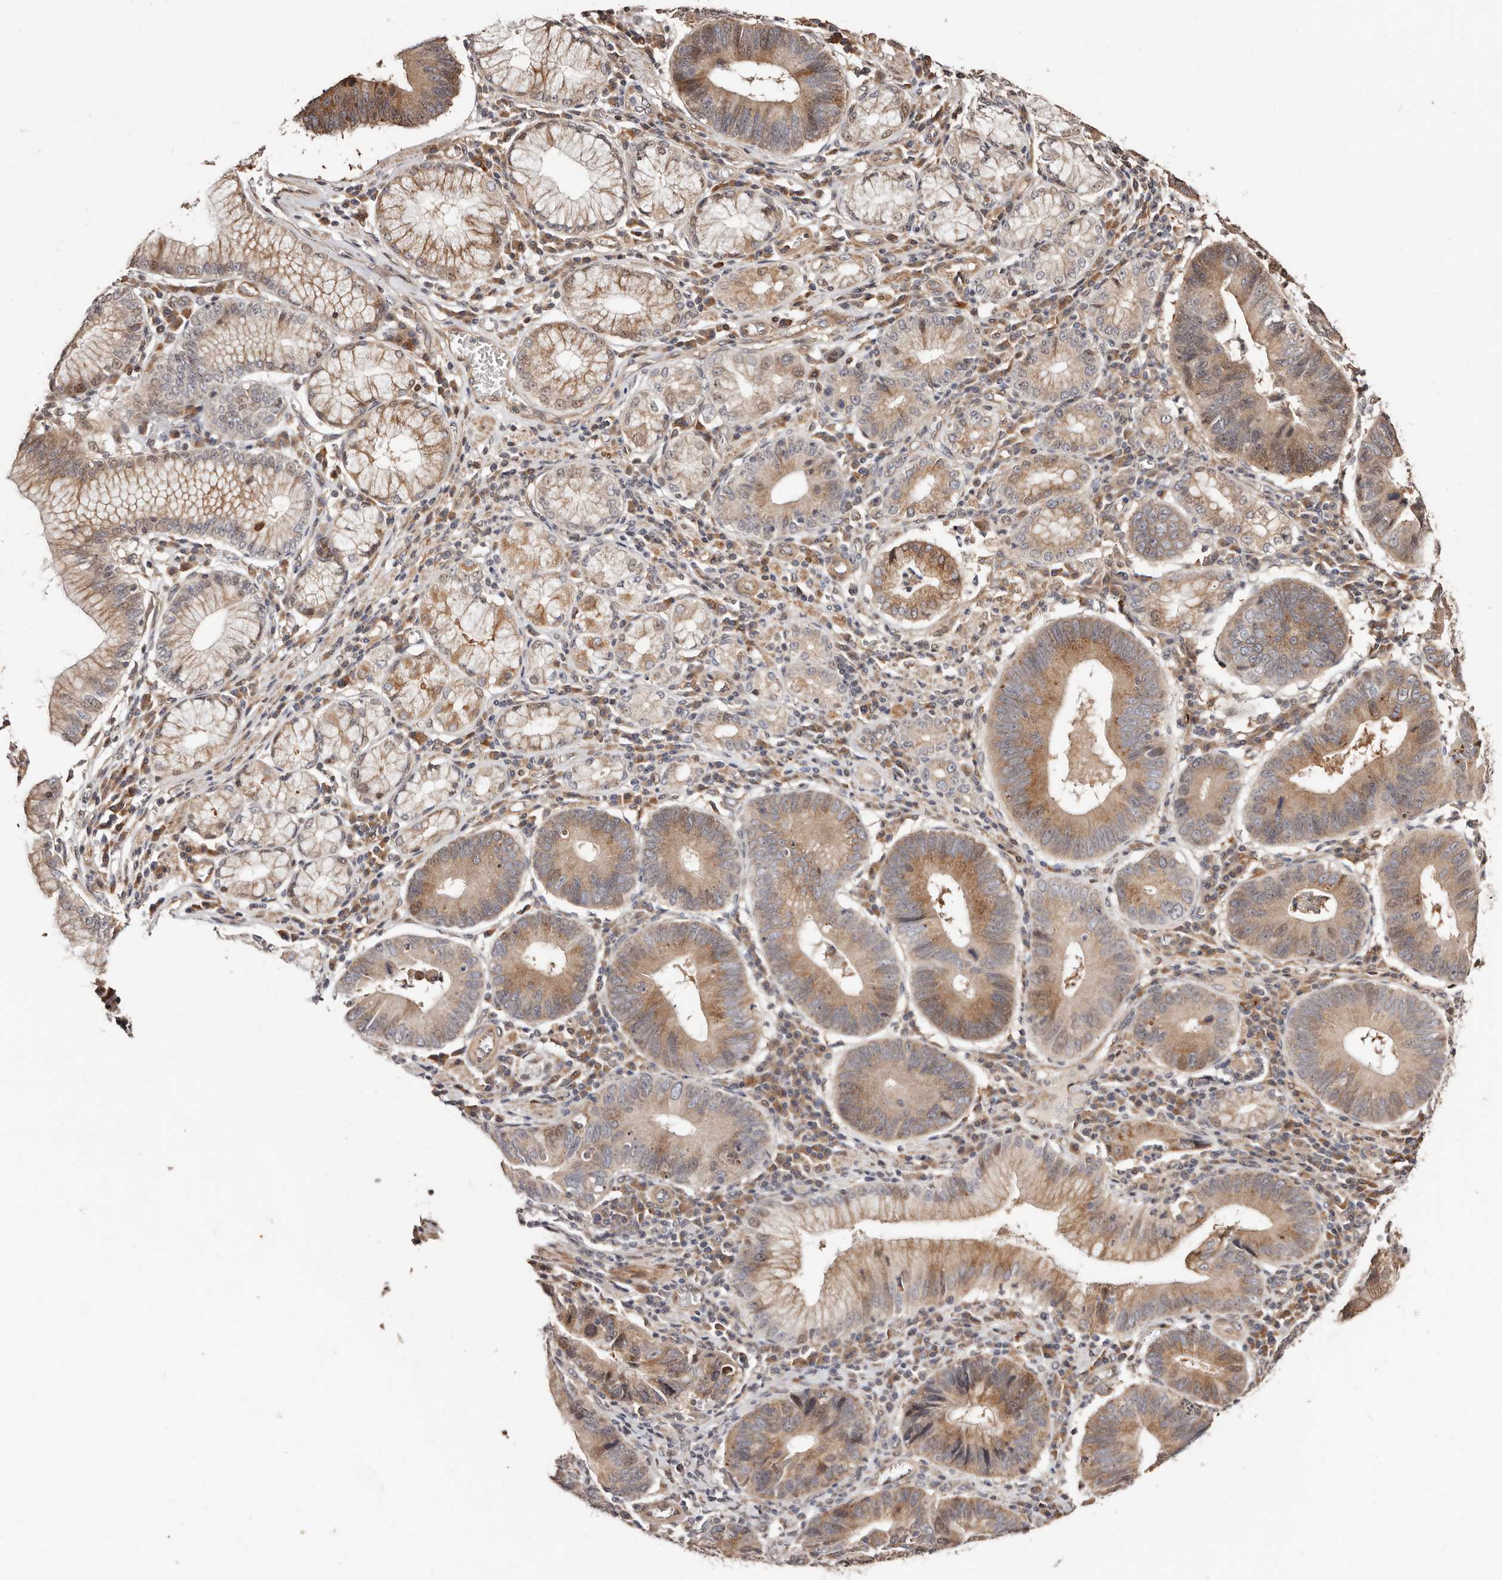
{"staining": {"intensity": "moderate", "quantity": ">75%", "location": "cytoplasmic/membranous"}, "tissue": "stomach cancer", "cell_type": "Tumor cells", "image_type": "cancer", "snomed": [{"axis": "morphology", "description": "Adenocarcinoma, NOS"}, {"axis": "topography", "description": "Stomach"}], "caption": "Stomach cancer (adenocarcinoma) tissue exhibits moderate cytoplasmic/membranous staining in approximately >75% of tumor cells", "gene": "APOL6", "patient": {"sex": "male", "age": 59}}